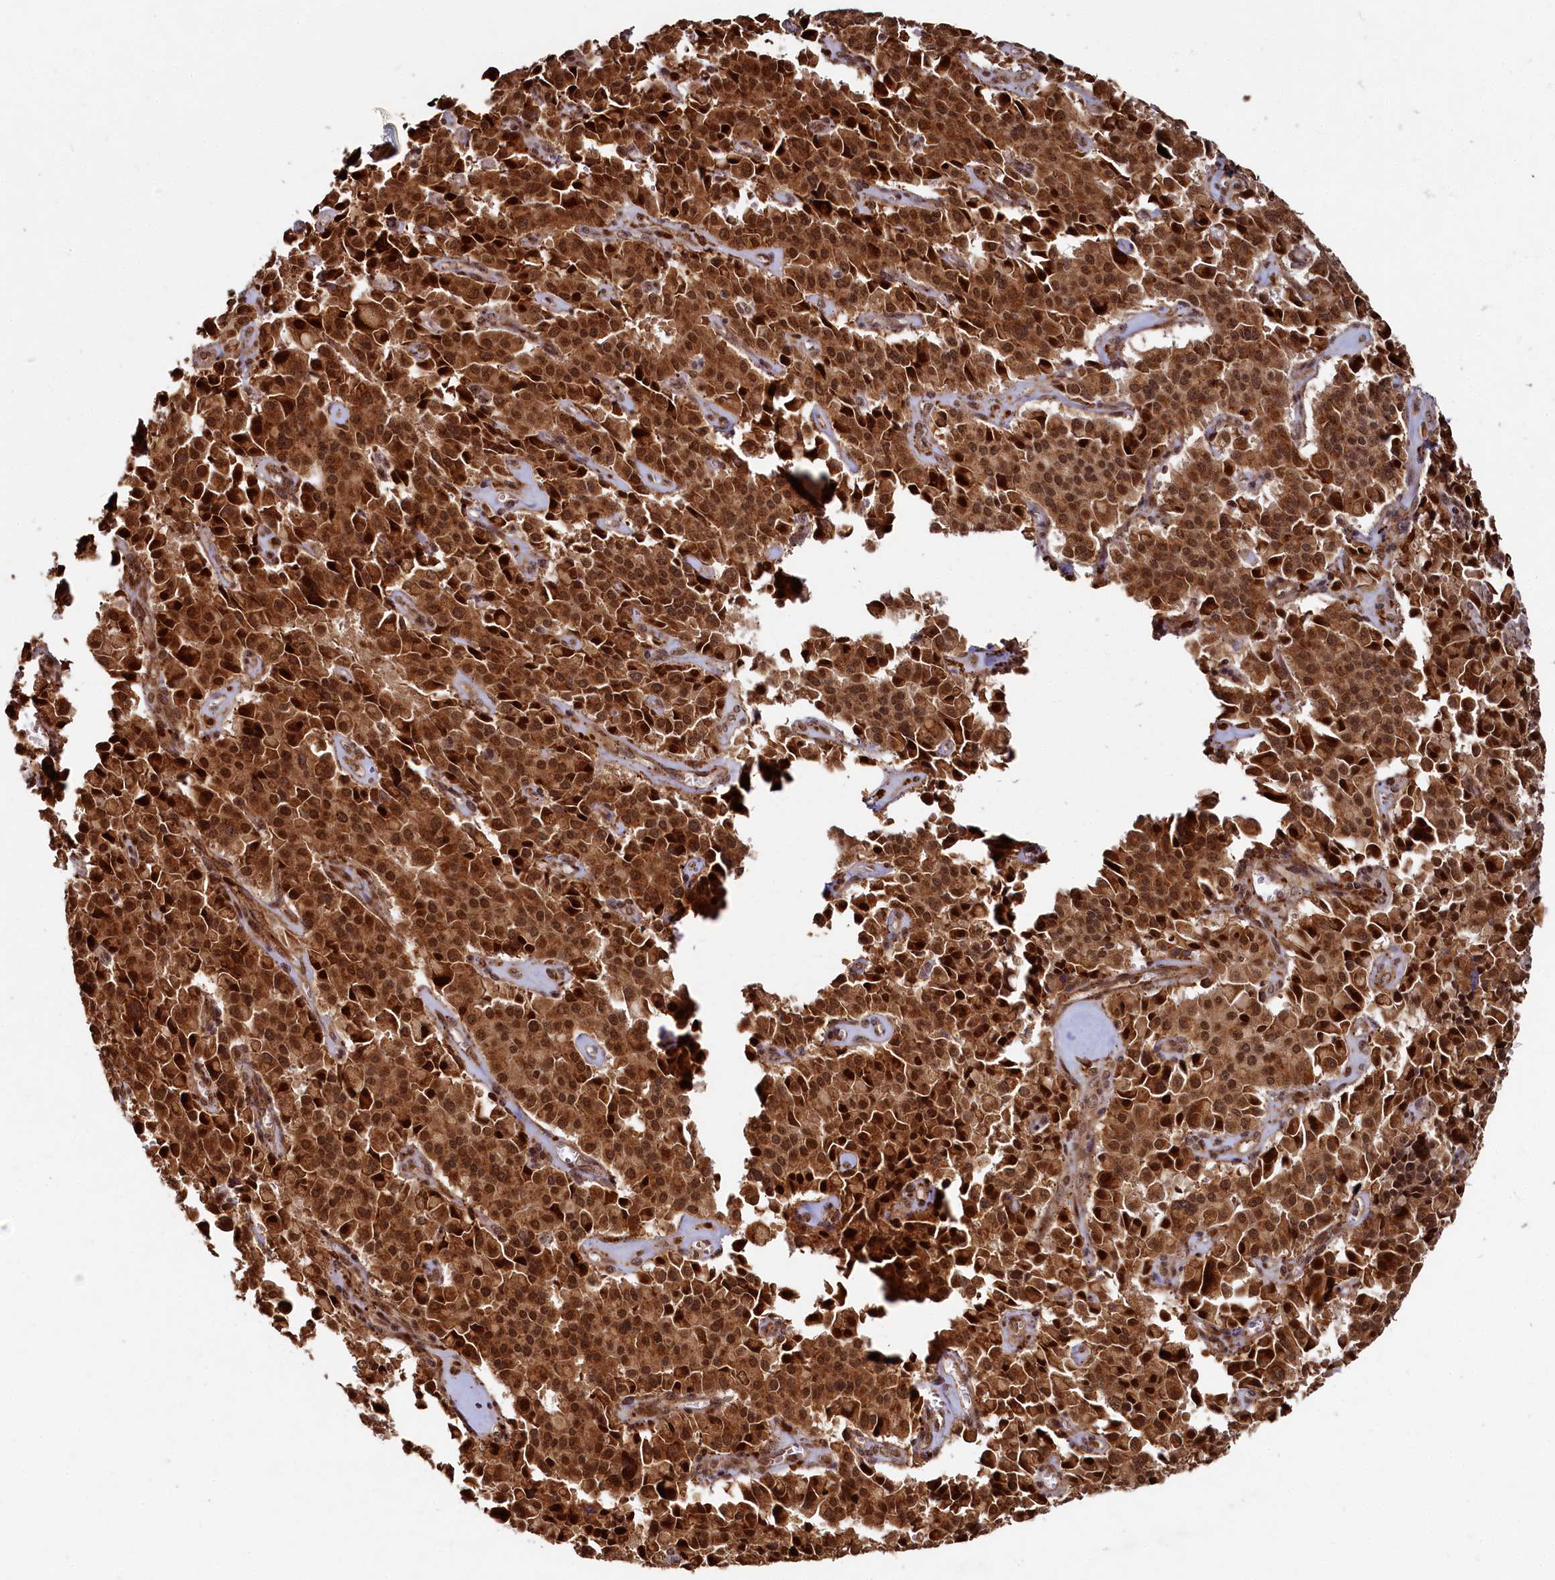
{"staining": {"intensity": "strong", "quantity": ">75%", "location": "cytoplasmic/membranous,nuclear"}, "tissue": "pancreatic cancer", "cell_type": "Tumor cells", "image_type": "cancer", "snomed": [{"axis": "morphology", "description": "Adenocarcinoma, NOS"}, {"axis": "topography", "description": "Pancreas"}], "caption": "Immunohistochemical staining of pancreatic adenocarcinoma exhibits high levels of strong cytoplasmic/membranous and nuclear staining in approximately >75% of tumor cells.", "gene": "TRIM23", "patient": {"sex": "male", "age": 65}}